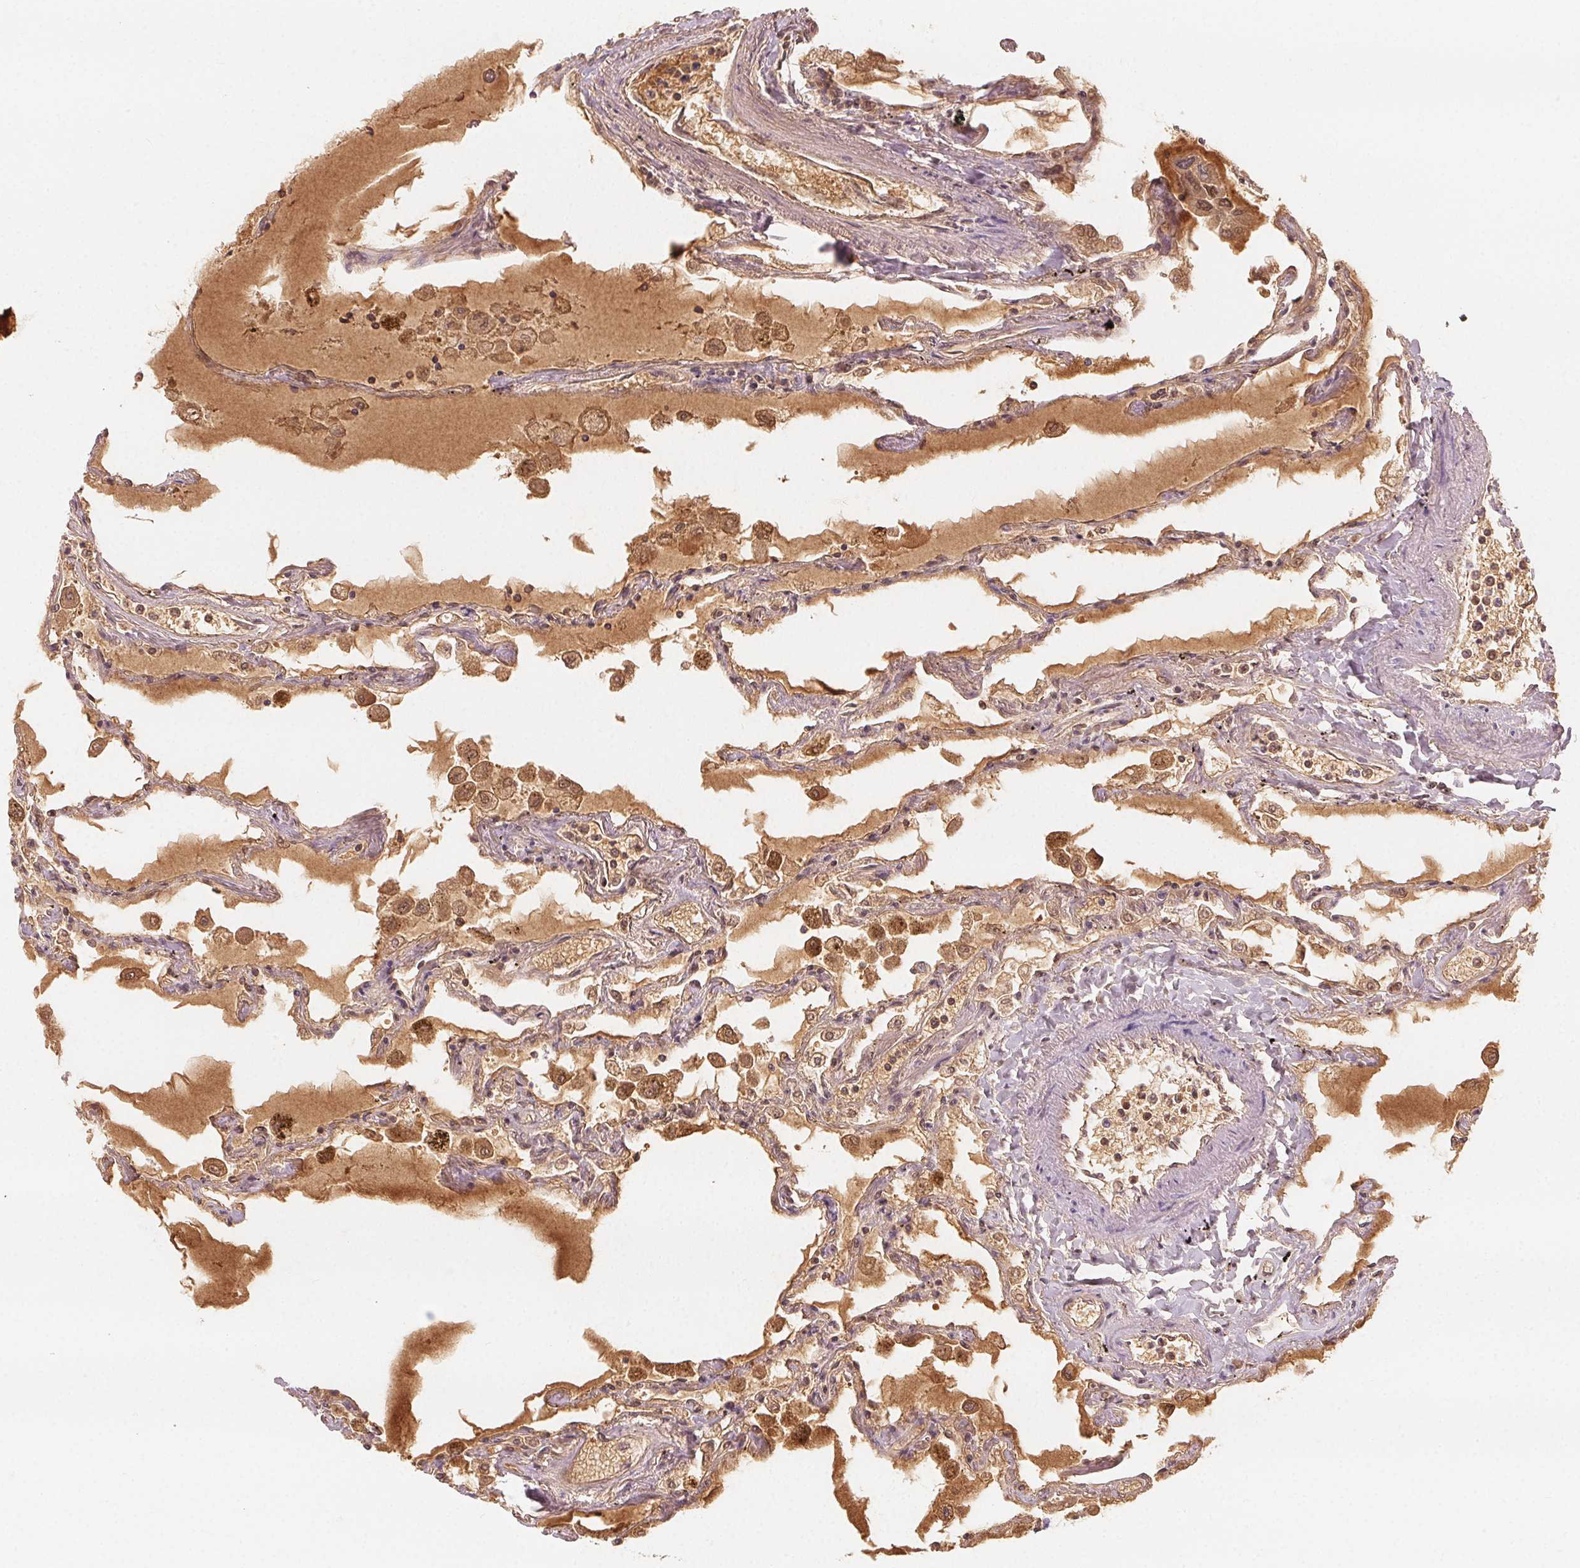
{"staining": {"intensity": "negative", "quantity": "none", "location": "none"}, "tissue": "lung", "cell_type": "Alveolar cells", "image_type": "normal", "snomed": [{"axis": "morphology", "description": "Normal tissue, NOS"}, {"axis": "morphology", "description": "Adenocarcinoma, NOS"}, {"axis": "topography", "description": "Cartilage tissue"}, {"axis": "topography", "description": "Lung"}], "caption": "Immunohistochemical staining of unremarkable human lung reveals no significant expression in alveolar cells. (DAB (3,3'-diaminobenzidine) immunohistochemistry, high magnification).", "gene": "AFM", "patient": {"sex": "female", "age": 67}}